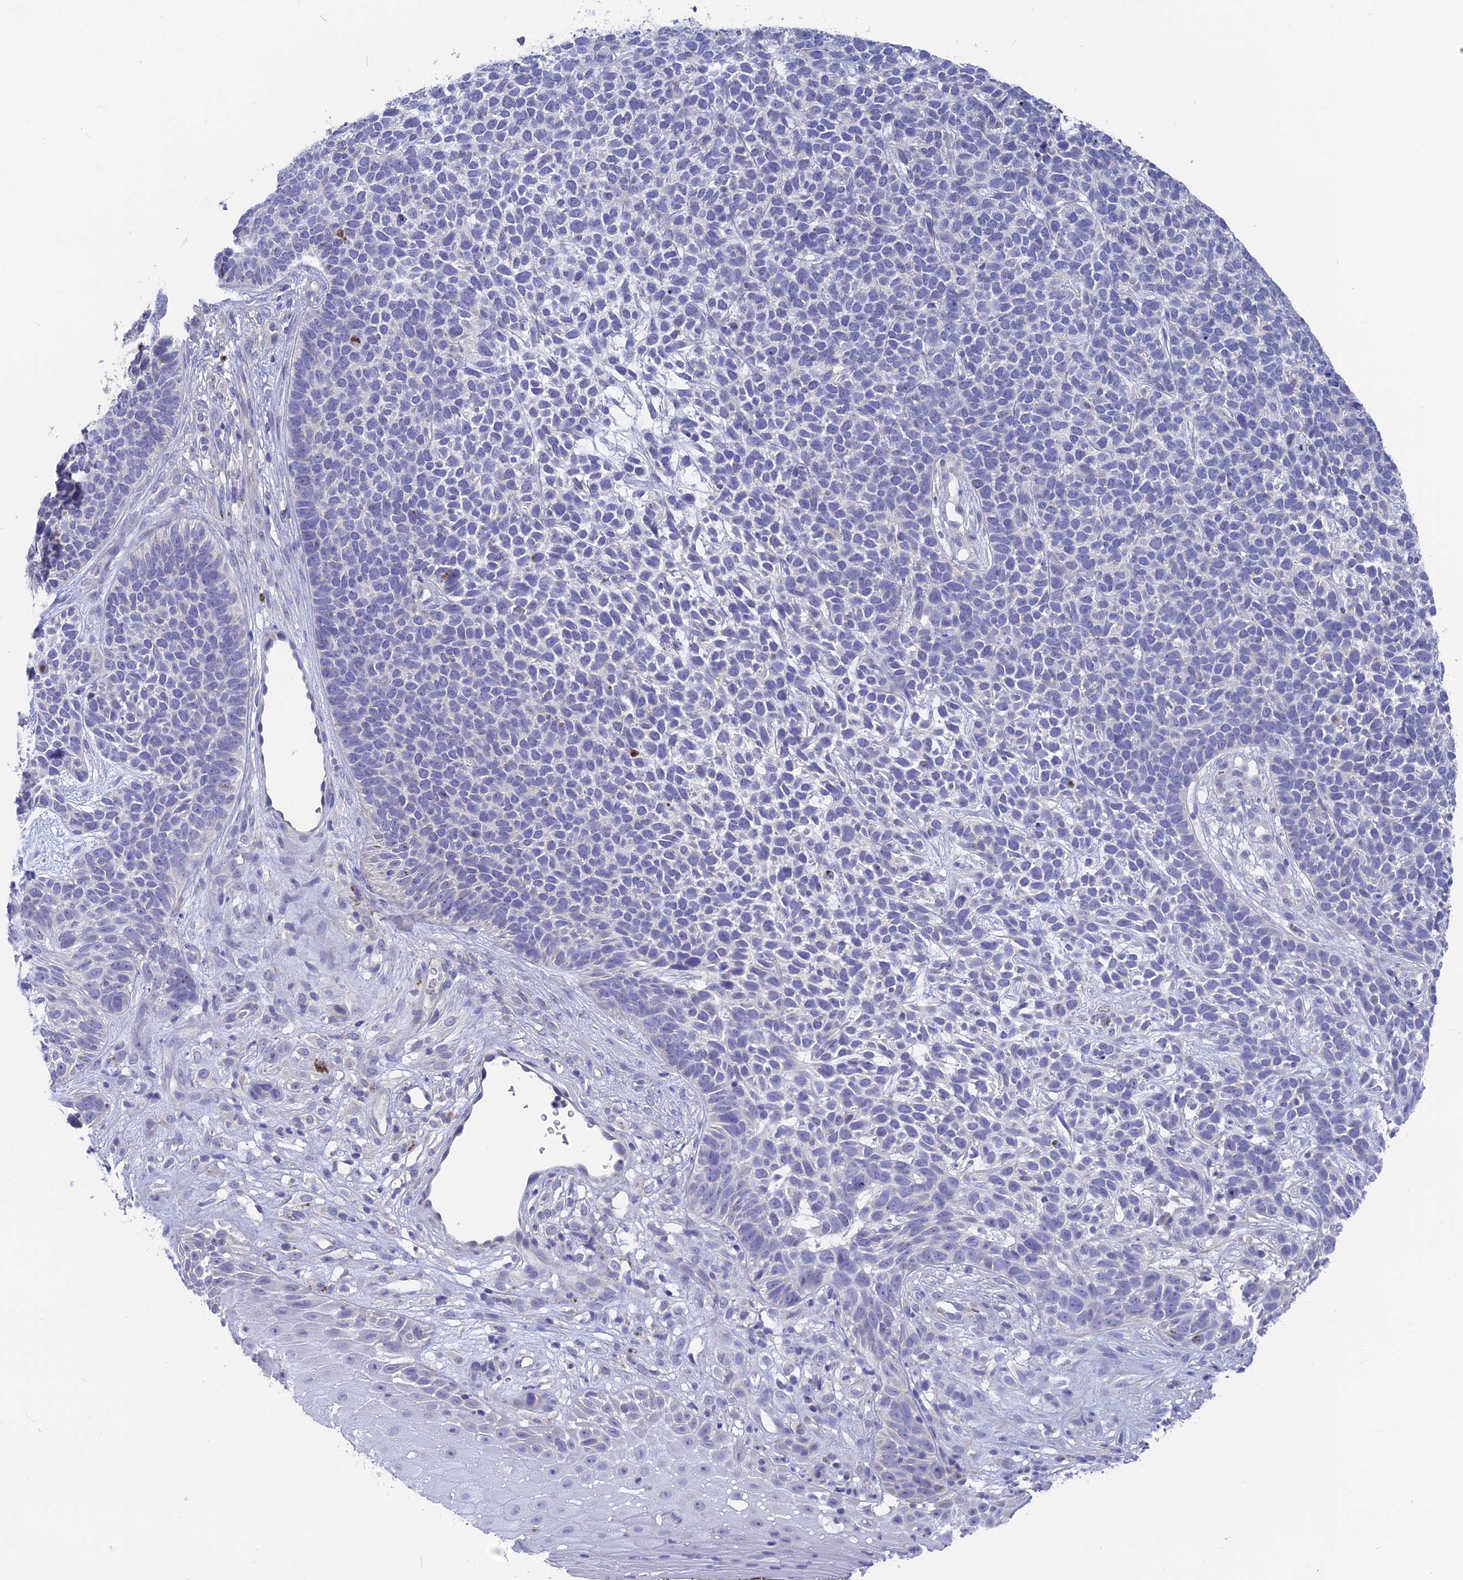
{"staining": {"intensity": "negative", "quantity": "none", "location": "none"}, "tissue": "skin cancer", "cell_type": "Tumor cells", "image_type": "cancer", "snomed": [{"axis": "morphology", "description": "Basal cell carcinoma"}, {"axis": "topography", "description": "Skin"}], "caption": "This is a micrograph of IHC staining of skin cancer (basal cell carcinoma), which shows no staining in tumor cells.", "gene": "SNTN", "patient": {"sex": "female", "age": 84}}